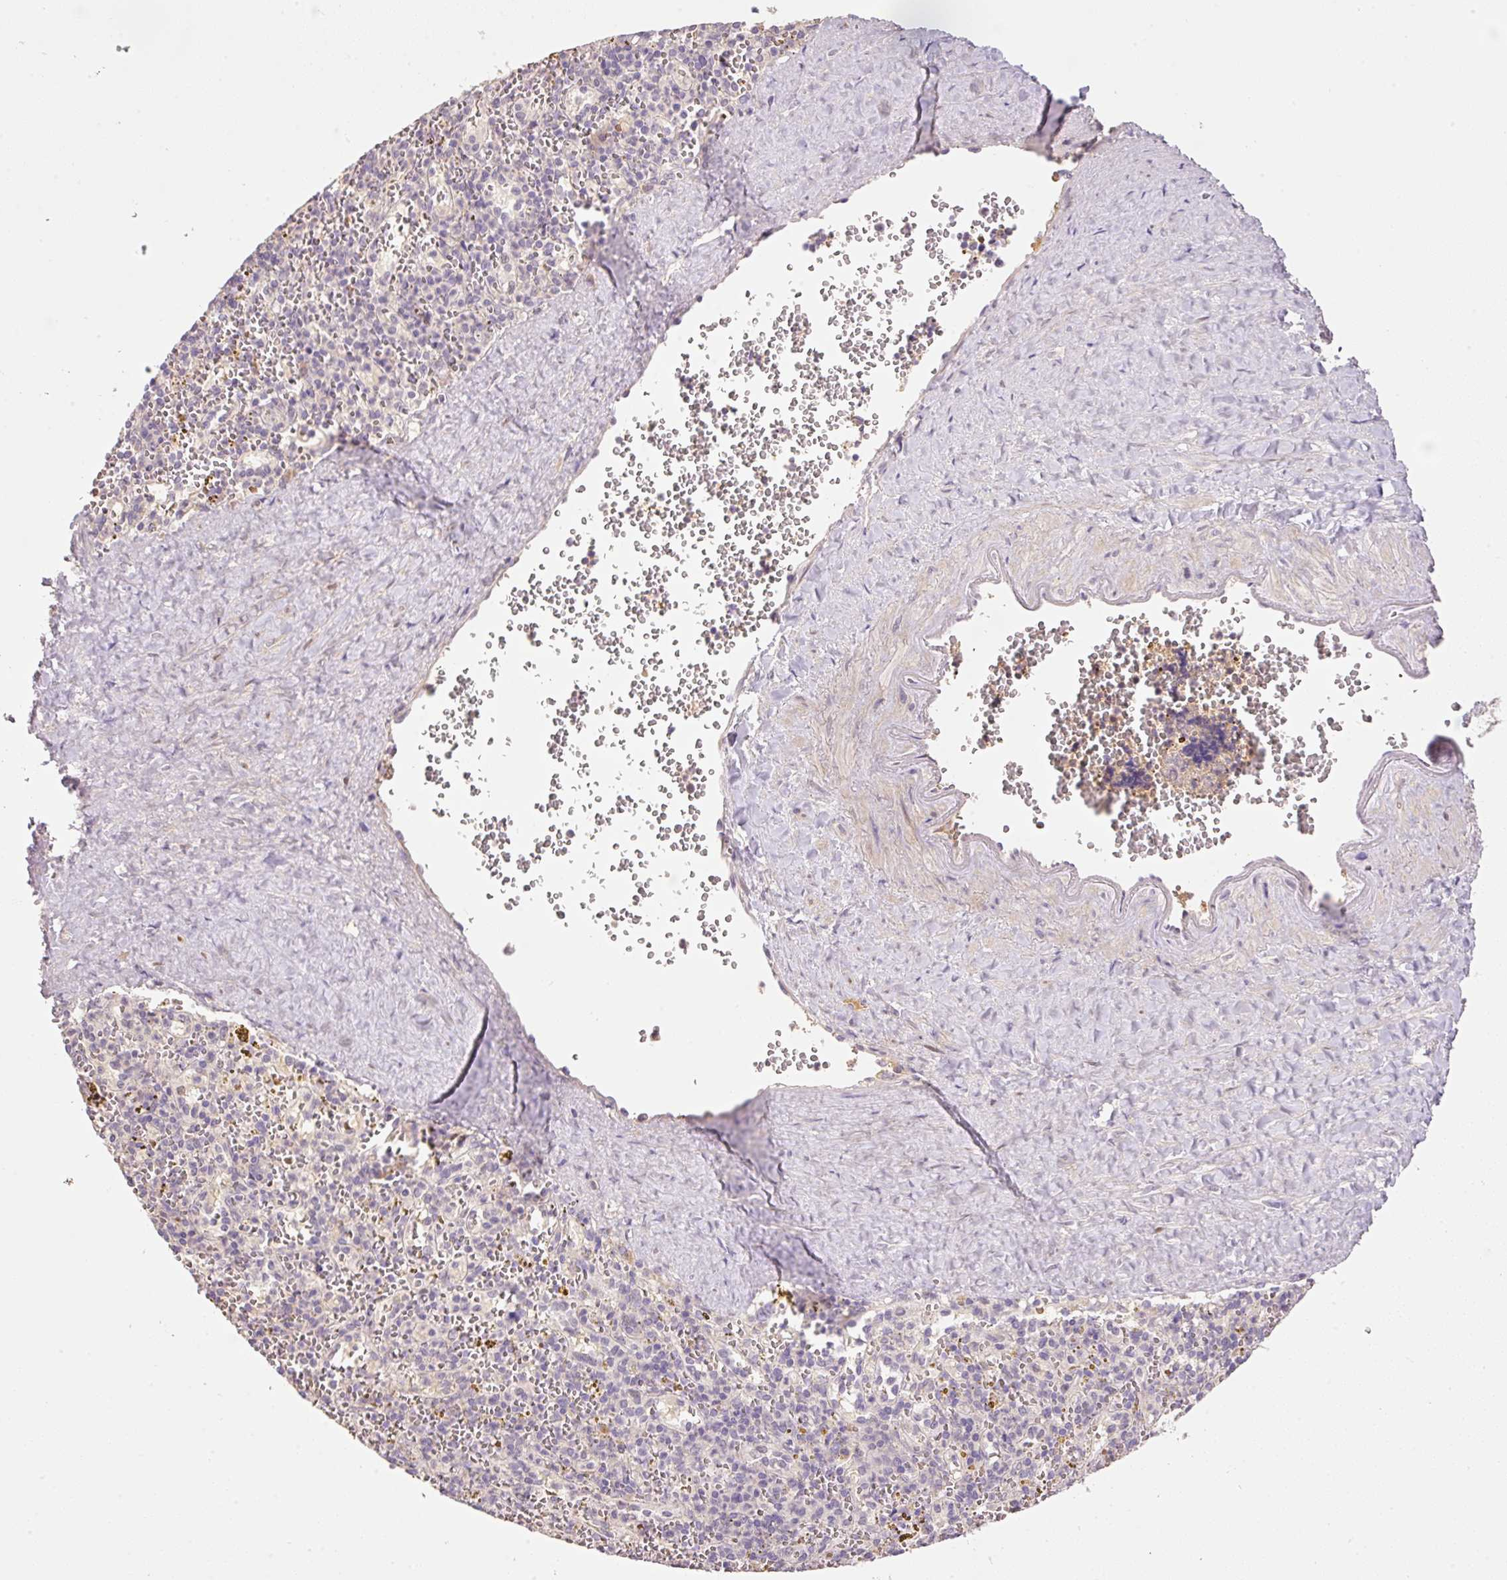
{"staining": {"intensity": "negative", "quantity": "none", "location": "none"}, "tissue": "spleen", "cell_type": "Cells in red pulp", "image_type": "normal", "snomed": [{"axis": "morphology", "description": "Normal tissue, NOS"}, {"axis": "topography", "description": "Spleen"}], "caption": "The photomicrograph reveals no staining of cells in red pulp in benign spleen.", "gene": "CMTM8", "patient": {"sex": "male", "age": 57}}